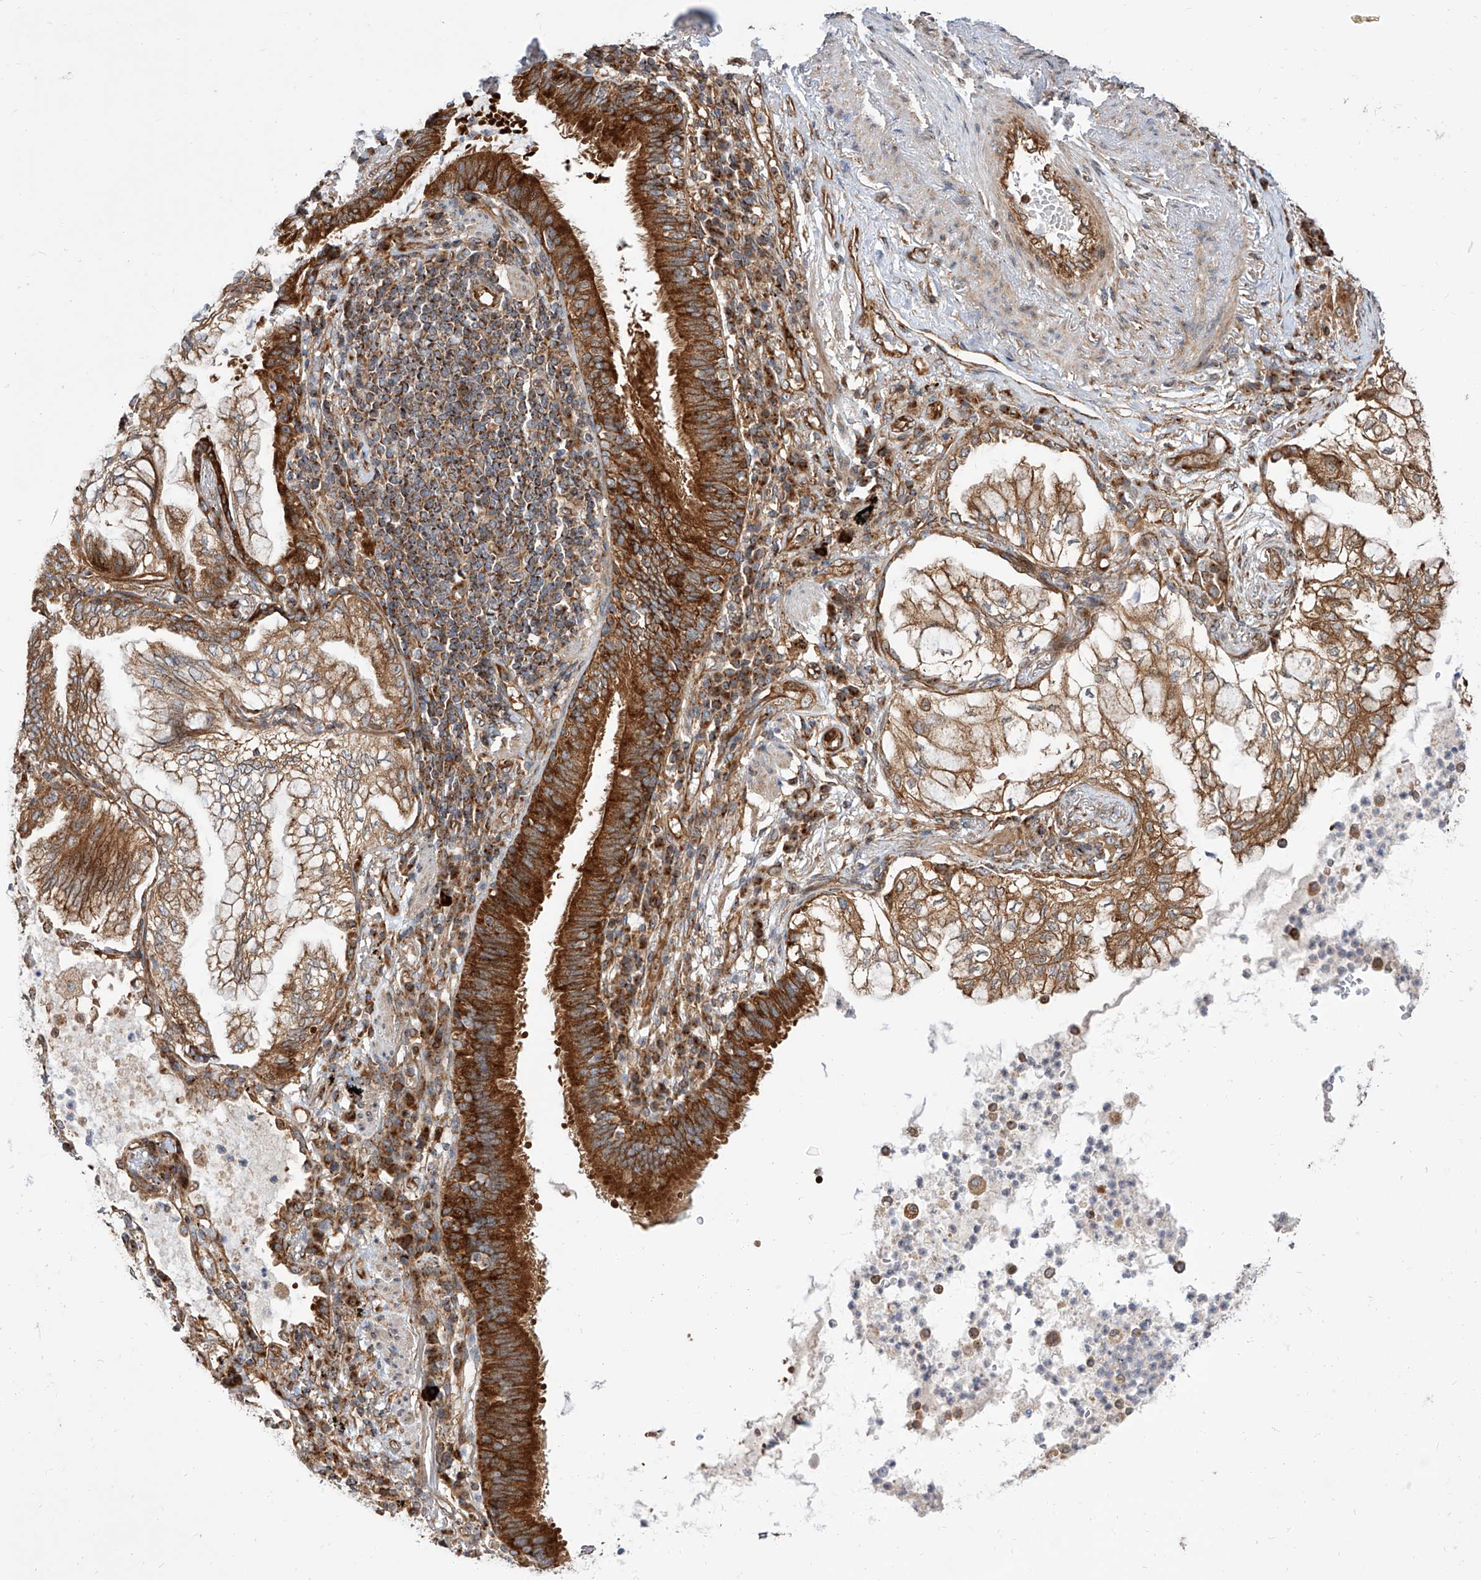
{"staining": {"intensity": "moderate", "quantity": ">75%", "location": "cytoplasmic/membranous"}, "tissue": "lung cancer", "cell_type": "Tumor cells", "image_type": "cancer", "snomed": [{"axis": "morphology", "description": "Adenocarcinoma, NOS"}, {"axis": "topography", "description": "Lung"}], "caption": "Moderate cytoplasmic/membranous protein expression is appreciated in approximately >75% of tumor cells in lung adenocarcinoma.", "gene": "ISCA2", "patient": {"sex": "female", "age": 70}}